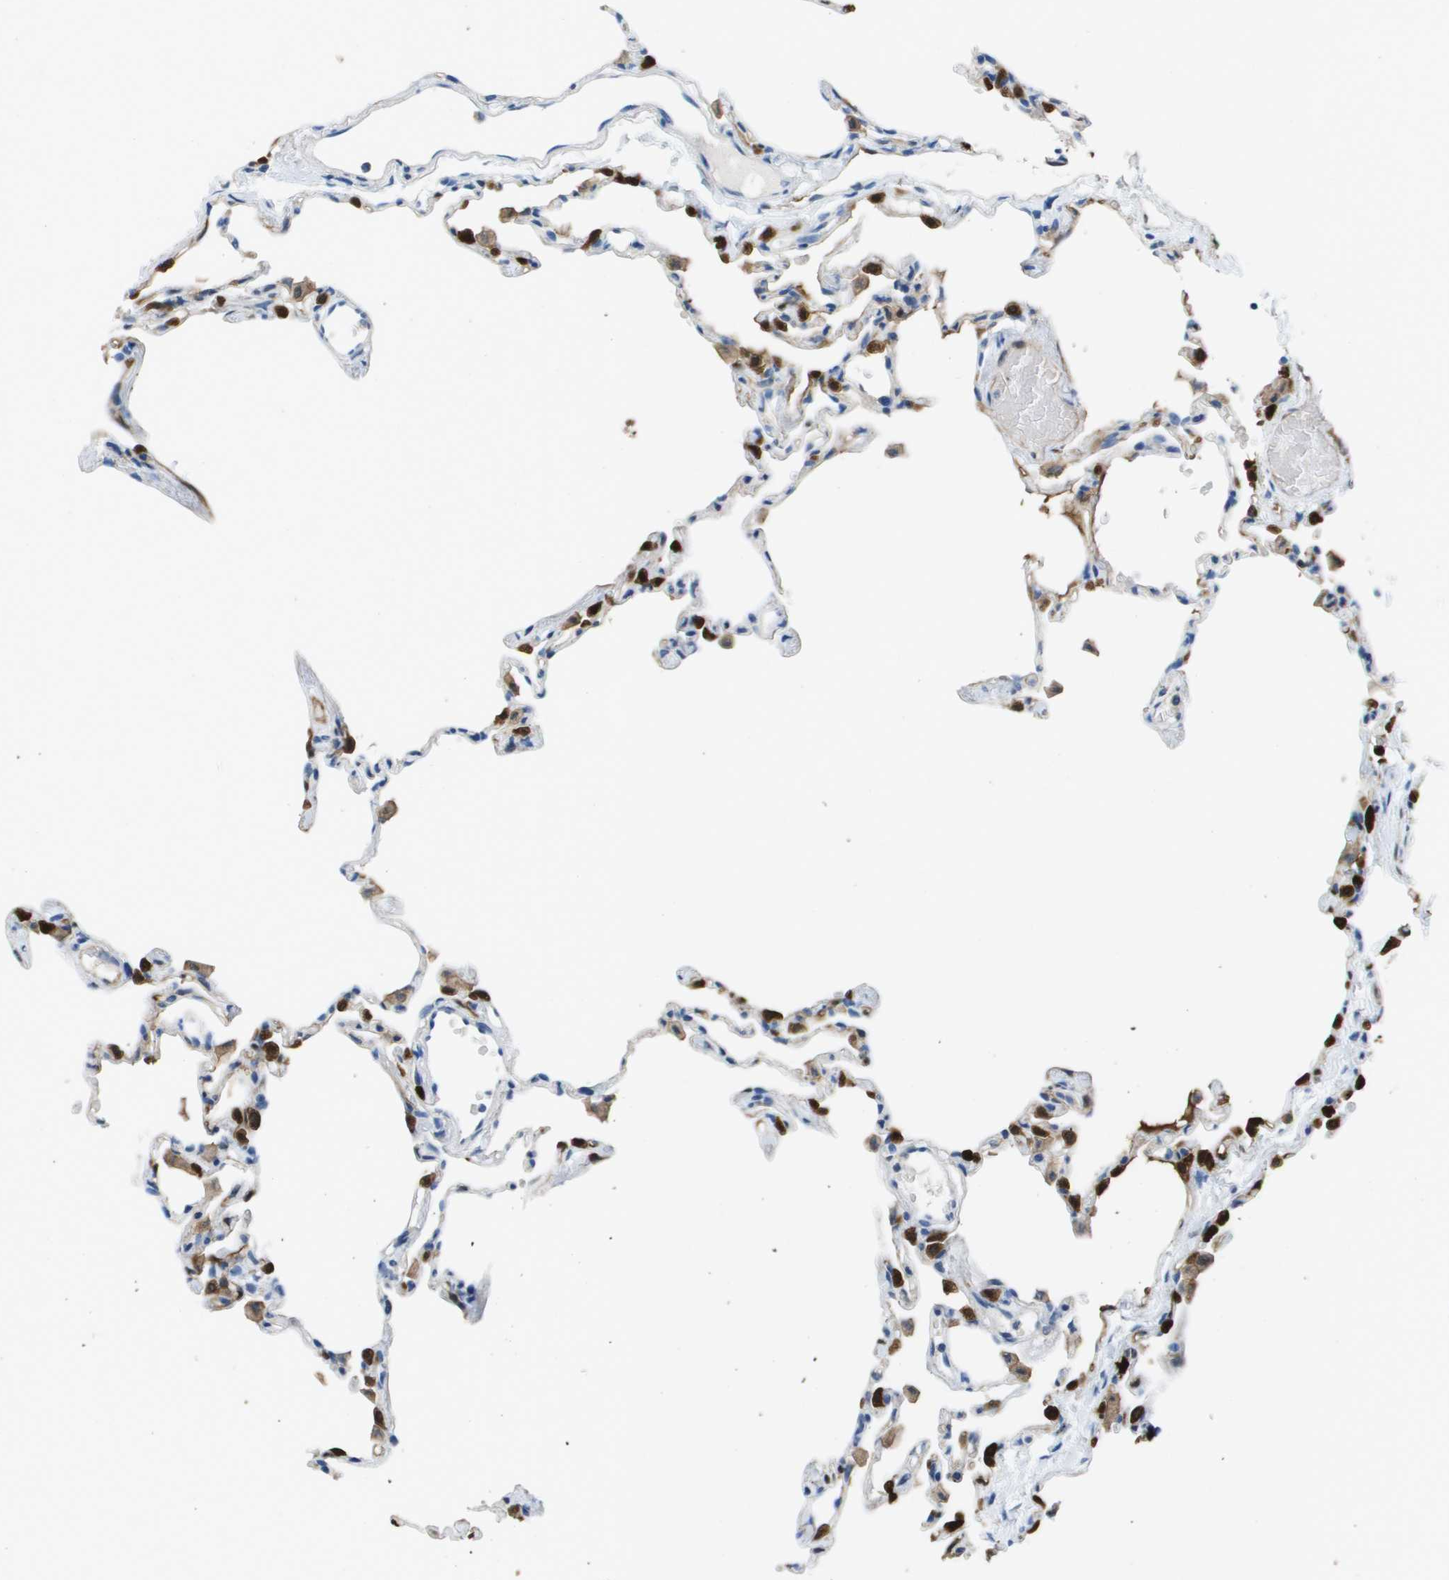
{"staining": {"intensity": "negative", "quantity": "none", "location": "none"}, "tissue": "lung", "cell_type": "Alveolar cells", "image_type": "normal", "snomed": [{"axis": "morphology", "description": "Normal tissue, NOS"}, {"axis": "topography", "description": "Lung"}], "caption": "IHC image of normal lung stained for a protein (brown), which displays no staining in alveolar cells.", "gene": "FABP5", "patient": {"sex": "female", "age": 49}}